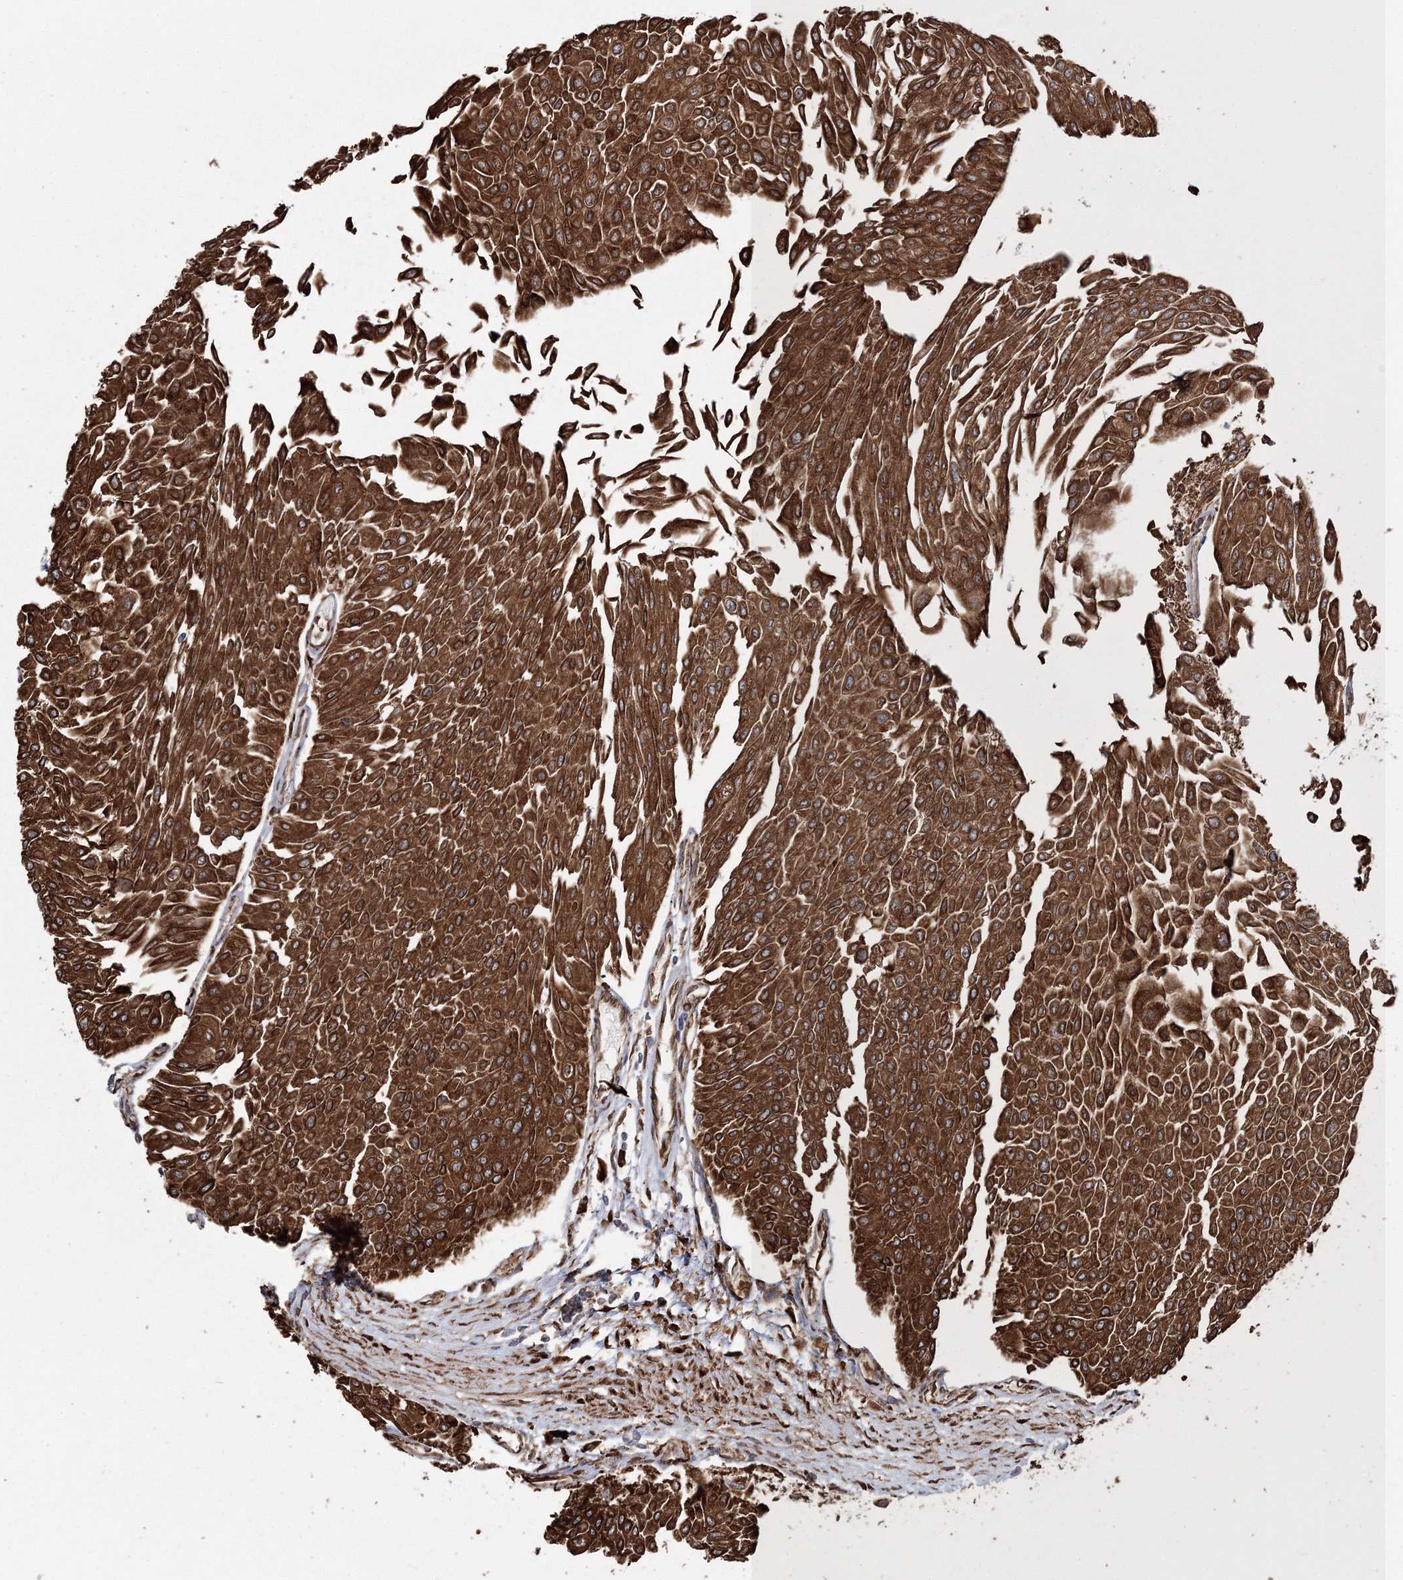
{"staining": {"intensity": "strong", "quantity": ">75%", "location": "cytoplasmic/membranous"}, "tissue": "urothelial cancer", "cell_type": "Tumor cells", "image_type": "cancer", "snomed": [{"axis": "morphology", "description": "Urothelial carcinoma, Low grade"}, {"axis": "topography", "description": "Urinary bladder"}], "caption": "Urothelial carcinoma (low-grade) stained with a protein marker demonstrates strong staining in tumor cells.", "gene": "SCRN3", "patient": {"sex": "male", "age": 67}}